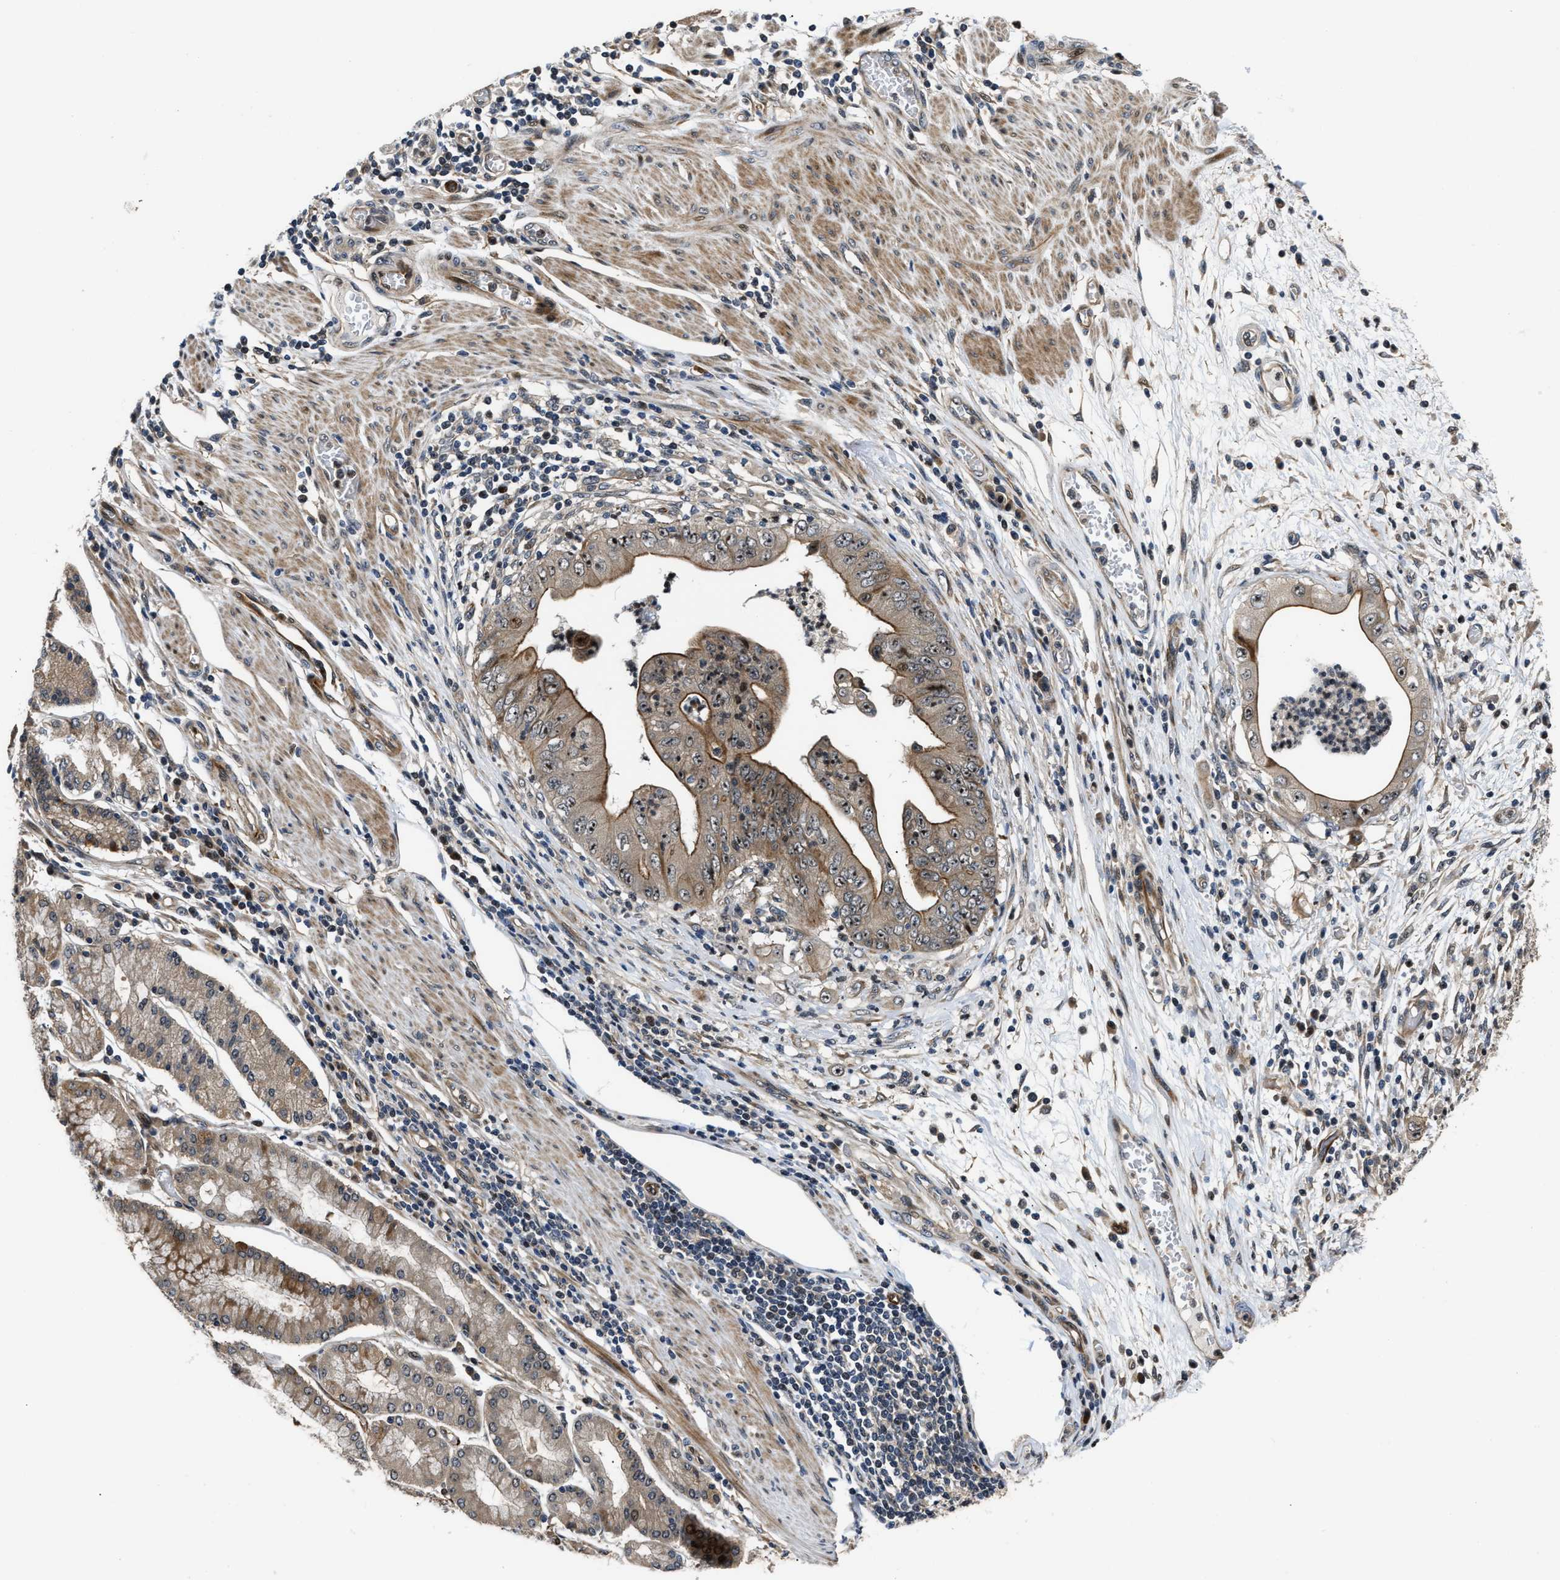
{"staining": {"intensity": "moderate", "quantity": ">75%", "location": "cytoplasmic/membranous,nuclear"}, "tissue": "stomach cancer", "cell_type": "Tumor cells", "image_type": "cancer", "snomed": [{"axis": "morphology", "description": "Adenocarcinoma, NOS"}, {"axis": "topography", "description": "Stomach"}], "caption": "Immunohistochemistry (IHC) of stomach cancer (adenocarcinoma) reveals medium levels of moderate cytoplasmic/membranous and nuclear staining in about >75% of tumor cells.", "gene": "ALDH3A2", "patient": {"sex": "female", "age": 73}}